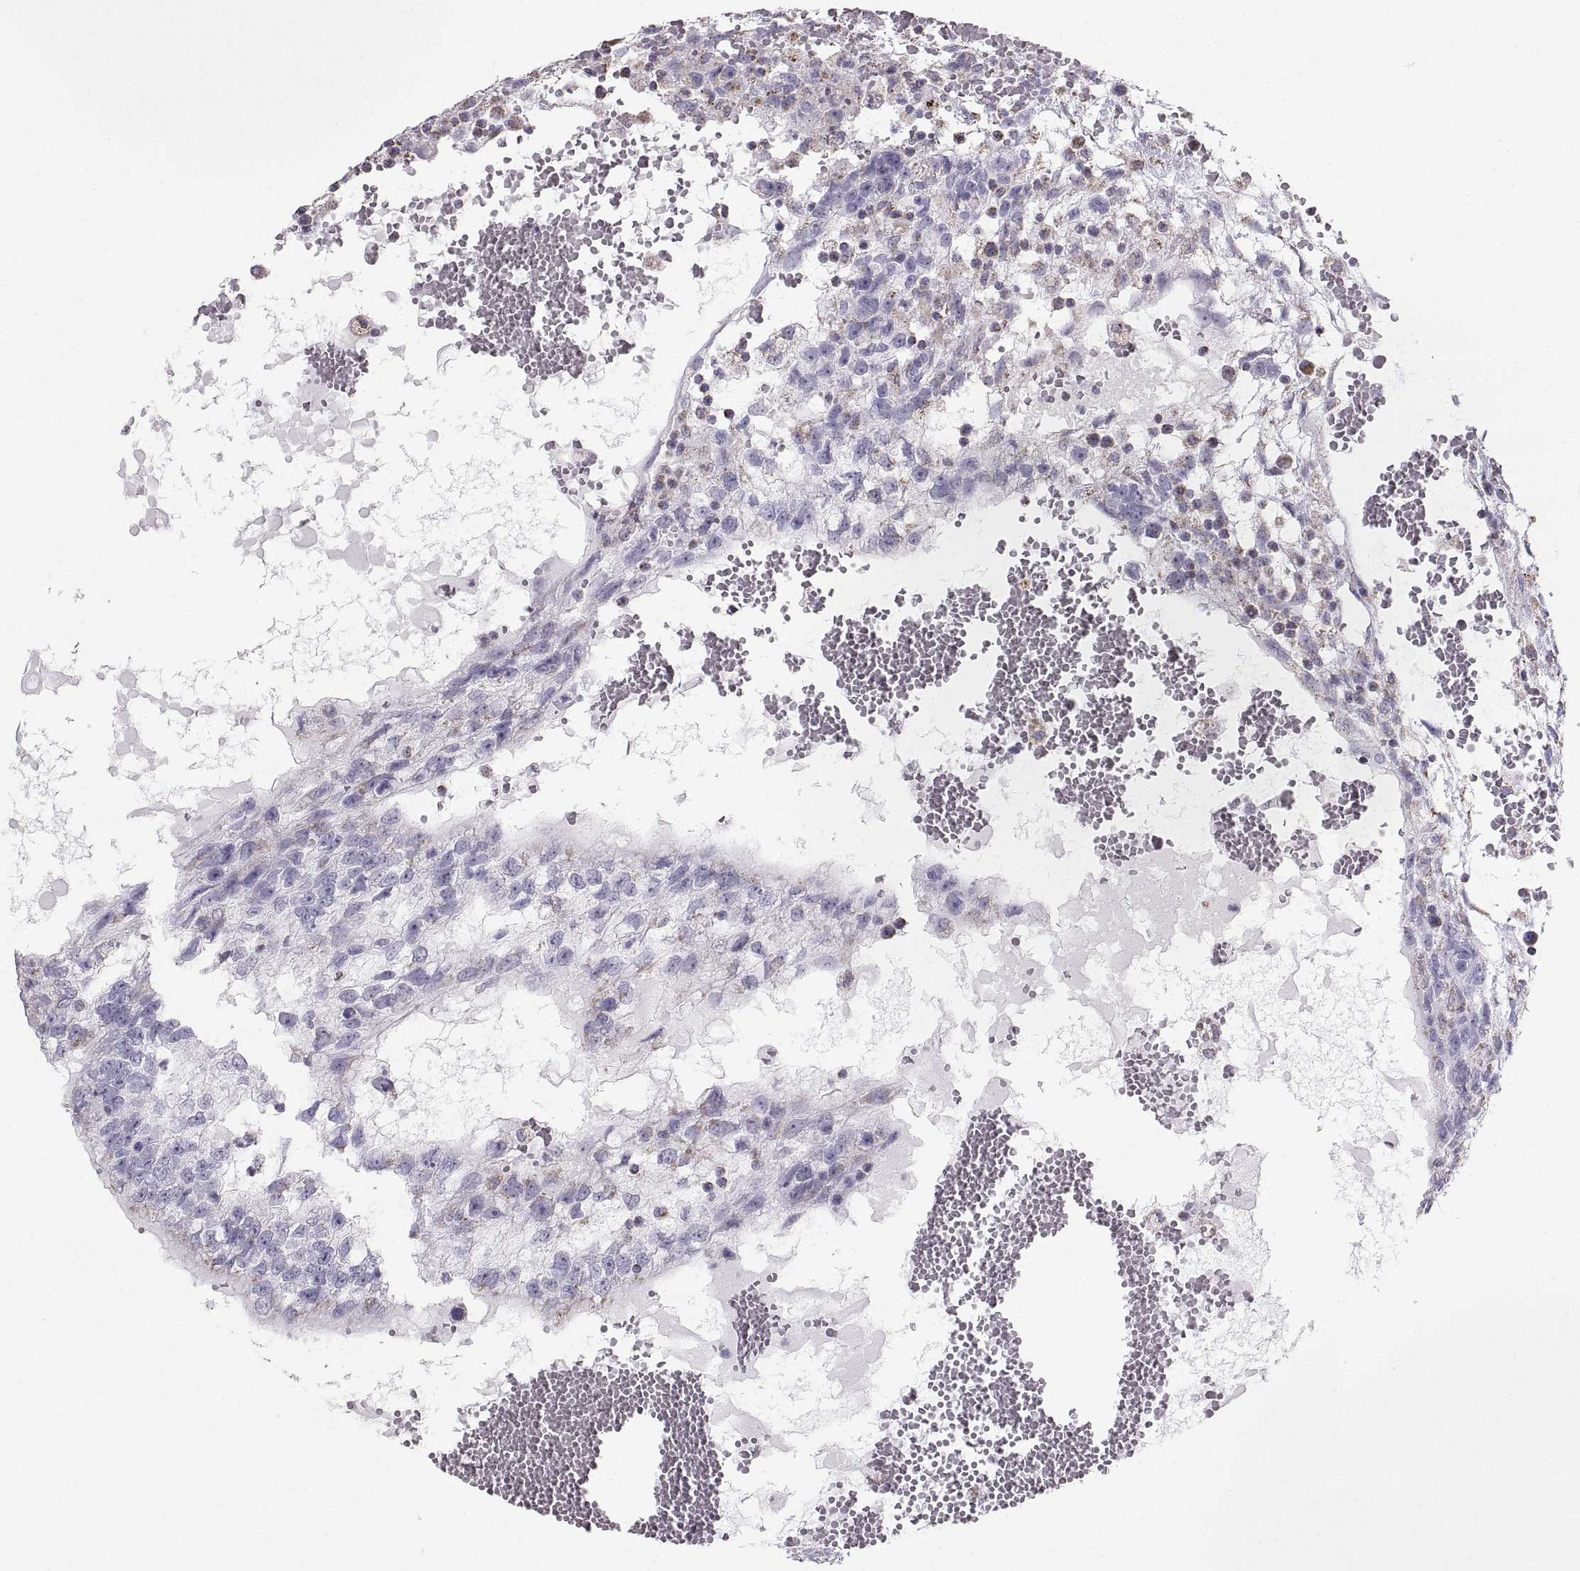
{"staining": {"intensity": "weak", "quantity": "25%-75%", "location": "cytoplasmic/membranous"}, "tissue": "testis cancer", "cell_type": "Tumor cells", "image_type": "cancer", "snomed": [{"axis": "morphology", "description": "Normal tissue, NOS"}, {"axis": "morphology", "description": "Carcinoma, Embryonal, NOS"}, {"axis": "topography", "description": "Testis"}, {"axis": "topography", "description": "Epididymis"}], "caption": "IHC photomicrograph of neoplastic tissue: human testis cancer (embryonal carcinoma) stained using immunohistochemistry (IHC) demonstrates low levels of weak protein expression localized specifically in the cytoplasmic/membranous of tumor cells, appearing as a cytoplasmic/membranous brown color.", "gene": "STMND1", "patient": {"sex": "male", "age": 32}}